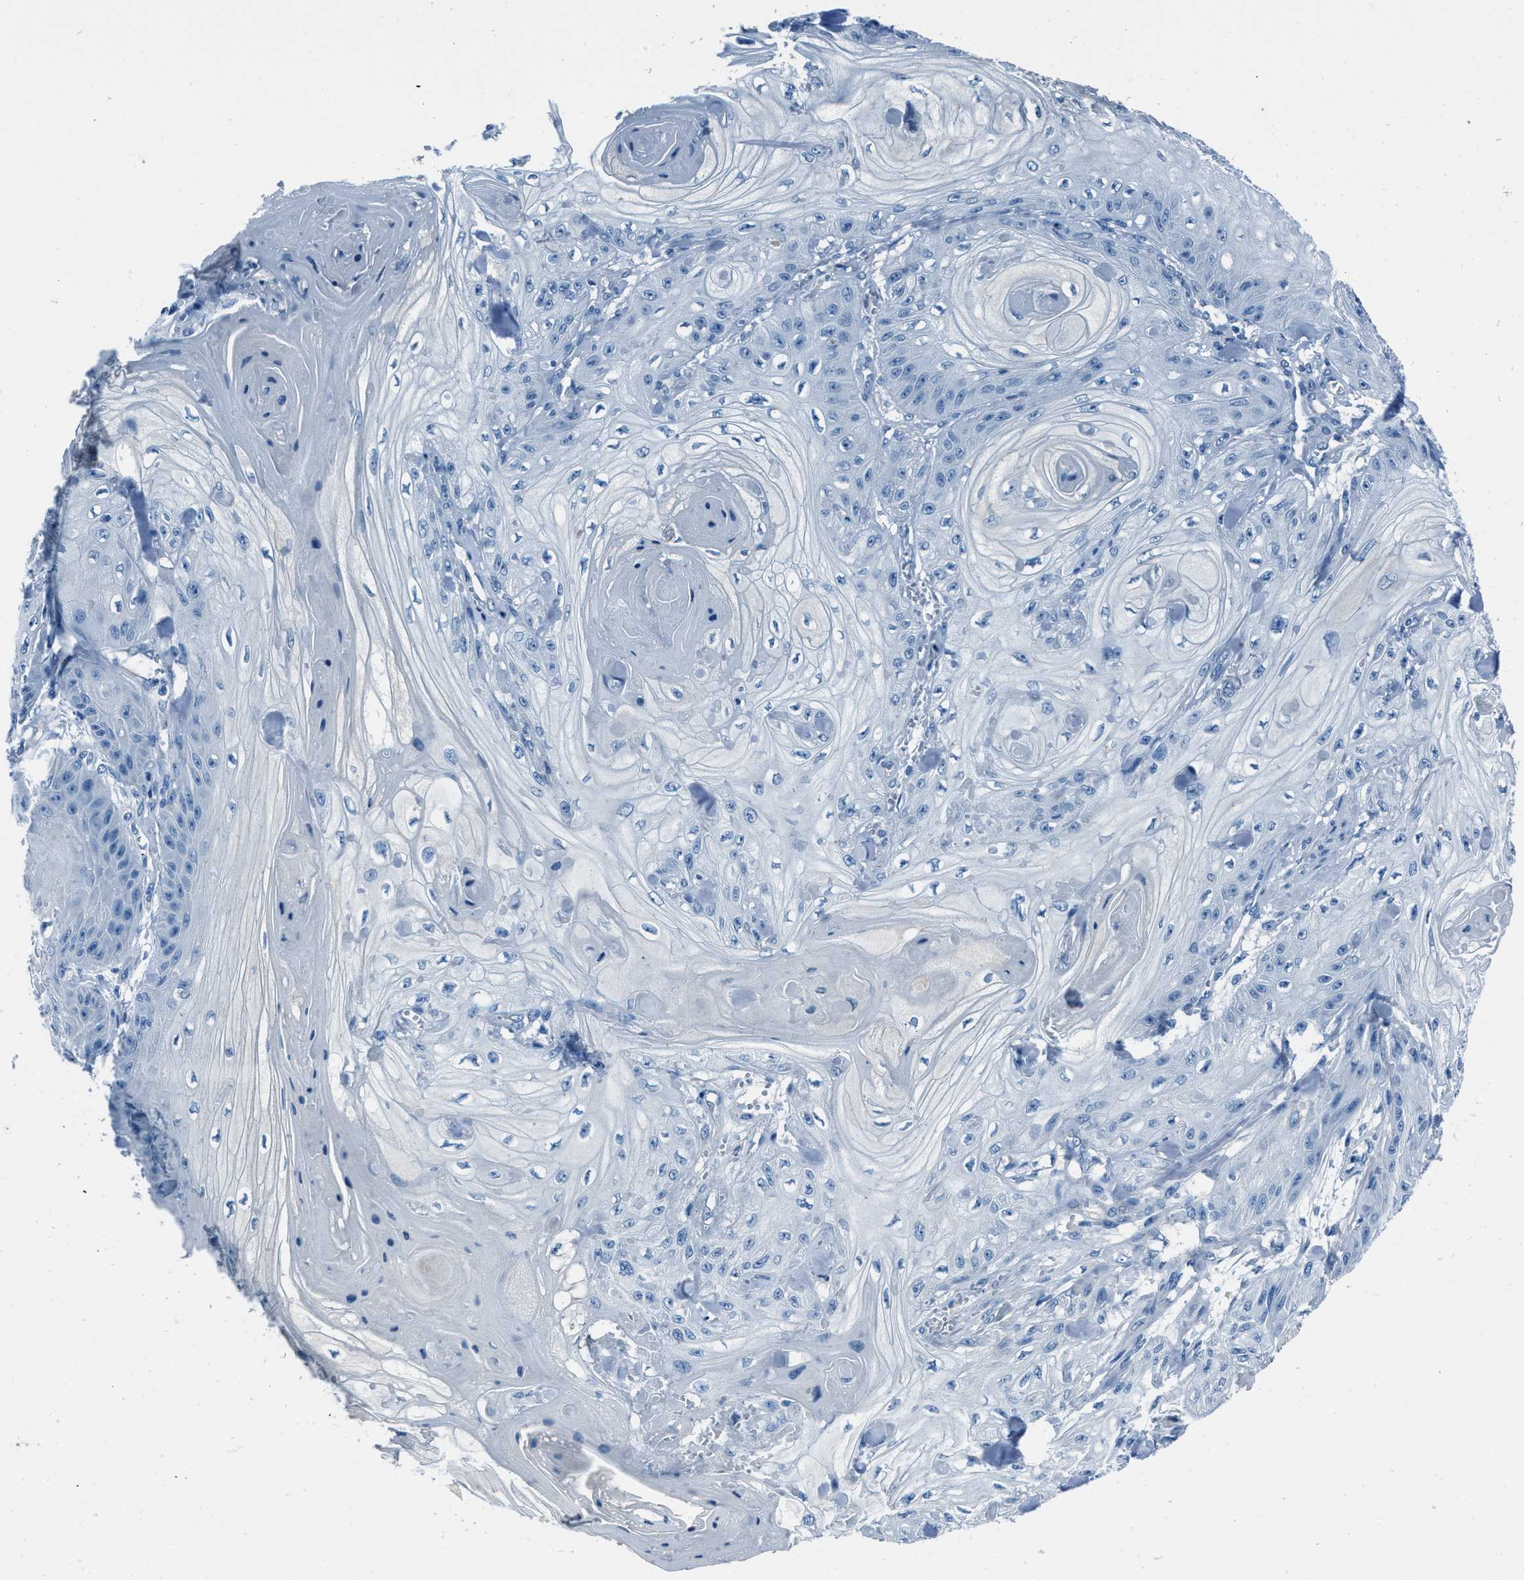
{"staining": {"intensity": "negative", "quantity": "none", "location": "none"}, "tissue": "skin cancer", "cell_type": "Tumor cells", "image_type": "cancer", "snomed": [{"axis": "morphology", "description": "Squamous cell carcinoma, NOS"}, {"axis": "topography", "description": "Skin"}], "caption": "Immunohistochemistry (IHC) of skin squamous cell carcinoma shows no staining in tumor cells. (Stains: DAB (3,3'-diaminobenzidine) IHC with hematoxylin counter stain, Microscopy: brightfield microscopy at high magnification).", "gene": "AMACR", "patient": {"sex": "male", "age": 74}}